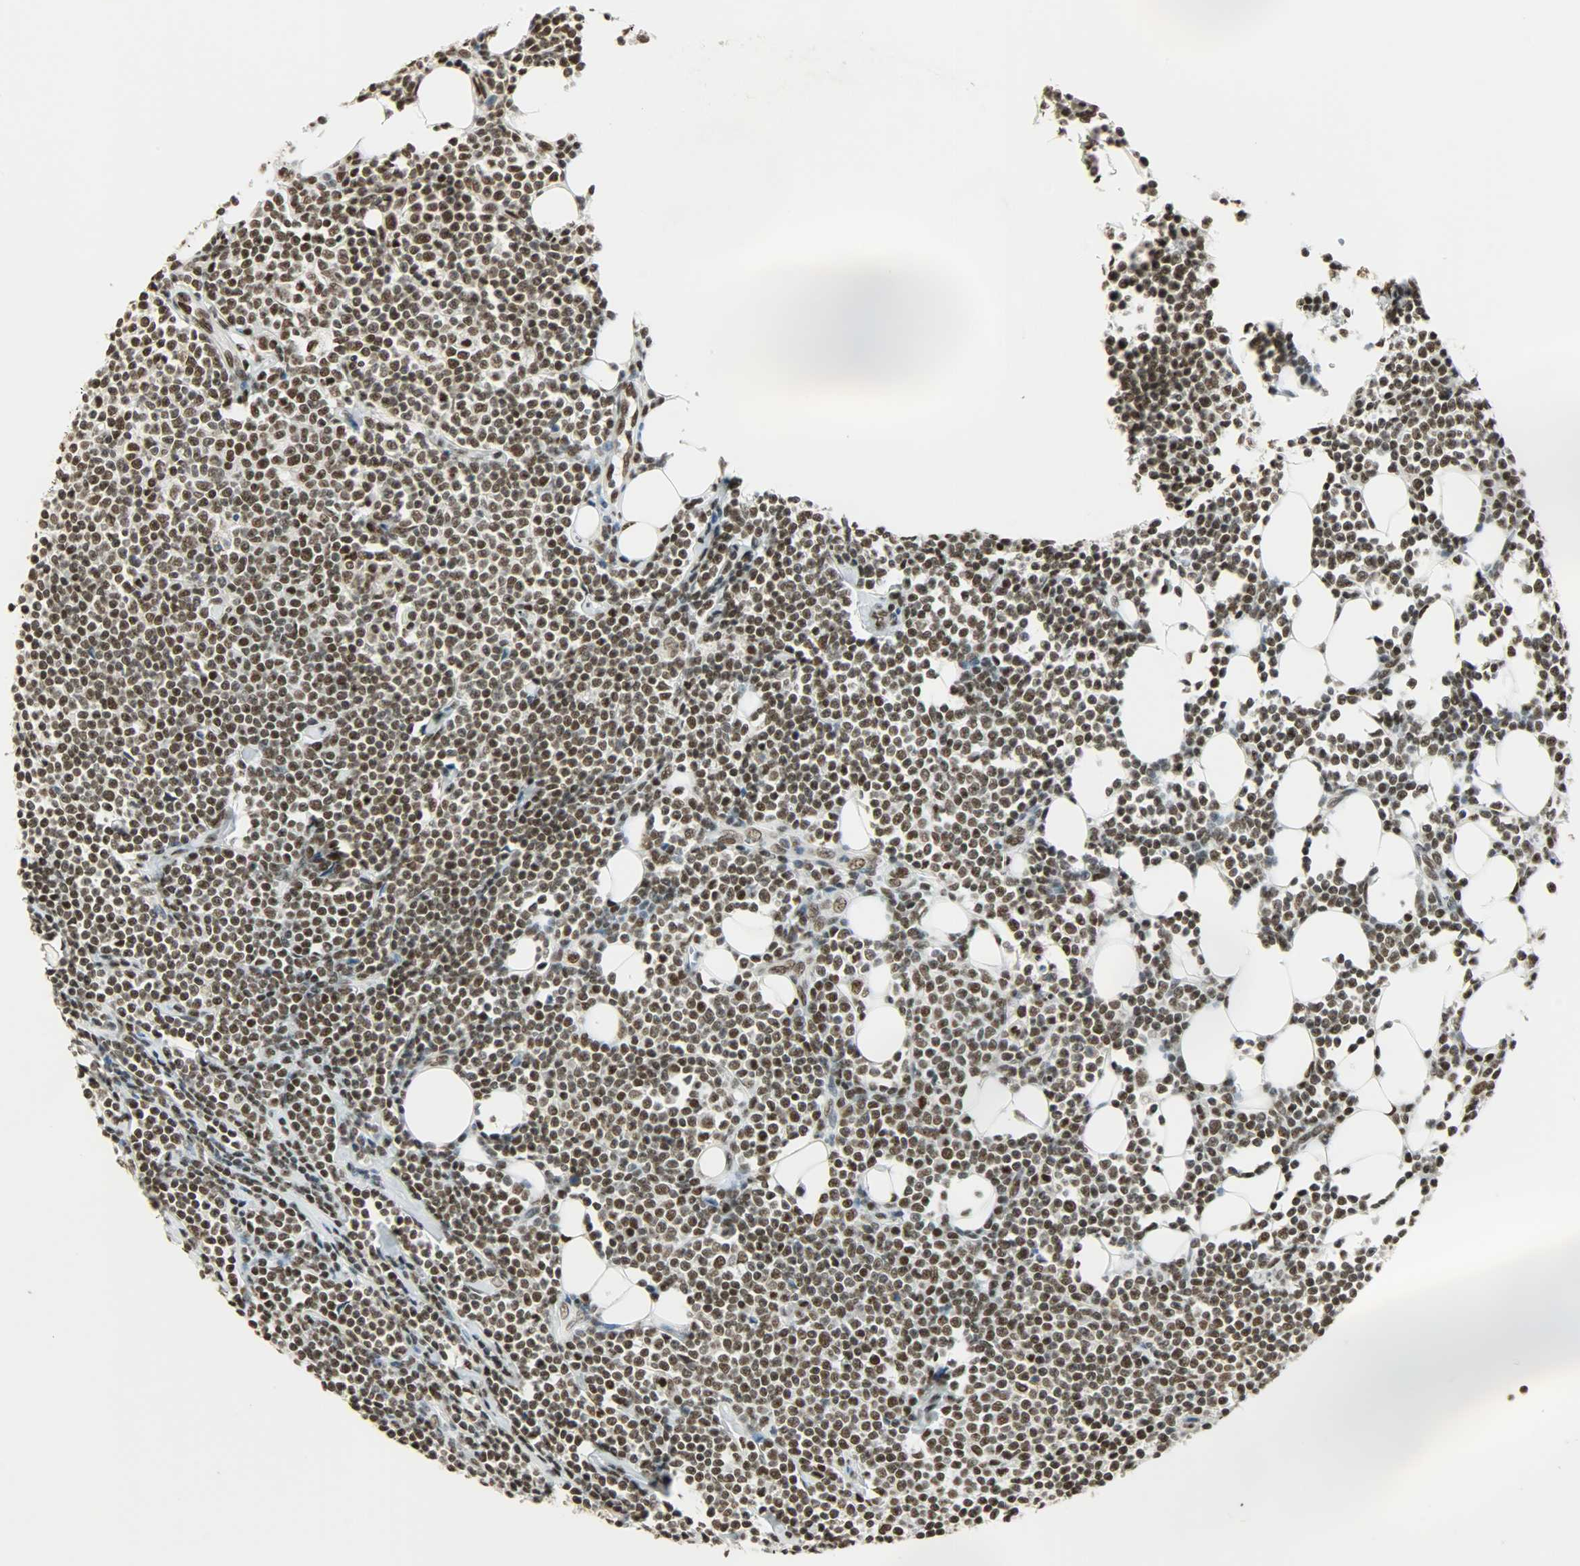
{"staining": {"intensity": "strong", "quantity": ">75%", "location": "nuclear"}, "tissue": "lymphoma", "cell_type": "Tumor cells", "image_type": "cancer", "snomed": [{"axis": "morphology", "description": "Malignant lymphoma, non-Hodgkin's type, Low grade"}, {"axis": "topography", "description": "Soft tissue"}], "caption": "The immunohistochemical stain labels strong nuclear positivity in tumor cells of low-grade malignant lymphoma, non-Hodgkin's type tissue. Nuclei are stained in blue.", "gene": "MYEF2", "patient": {"sex": "male", "age": 92}}